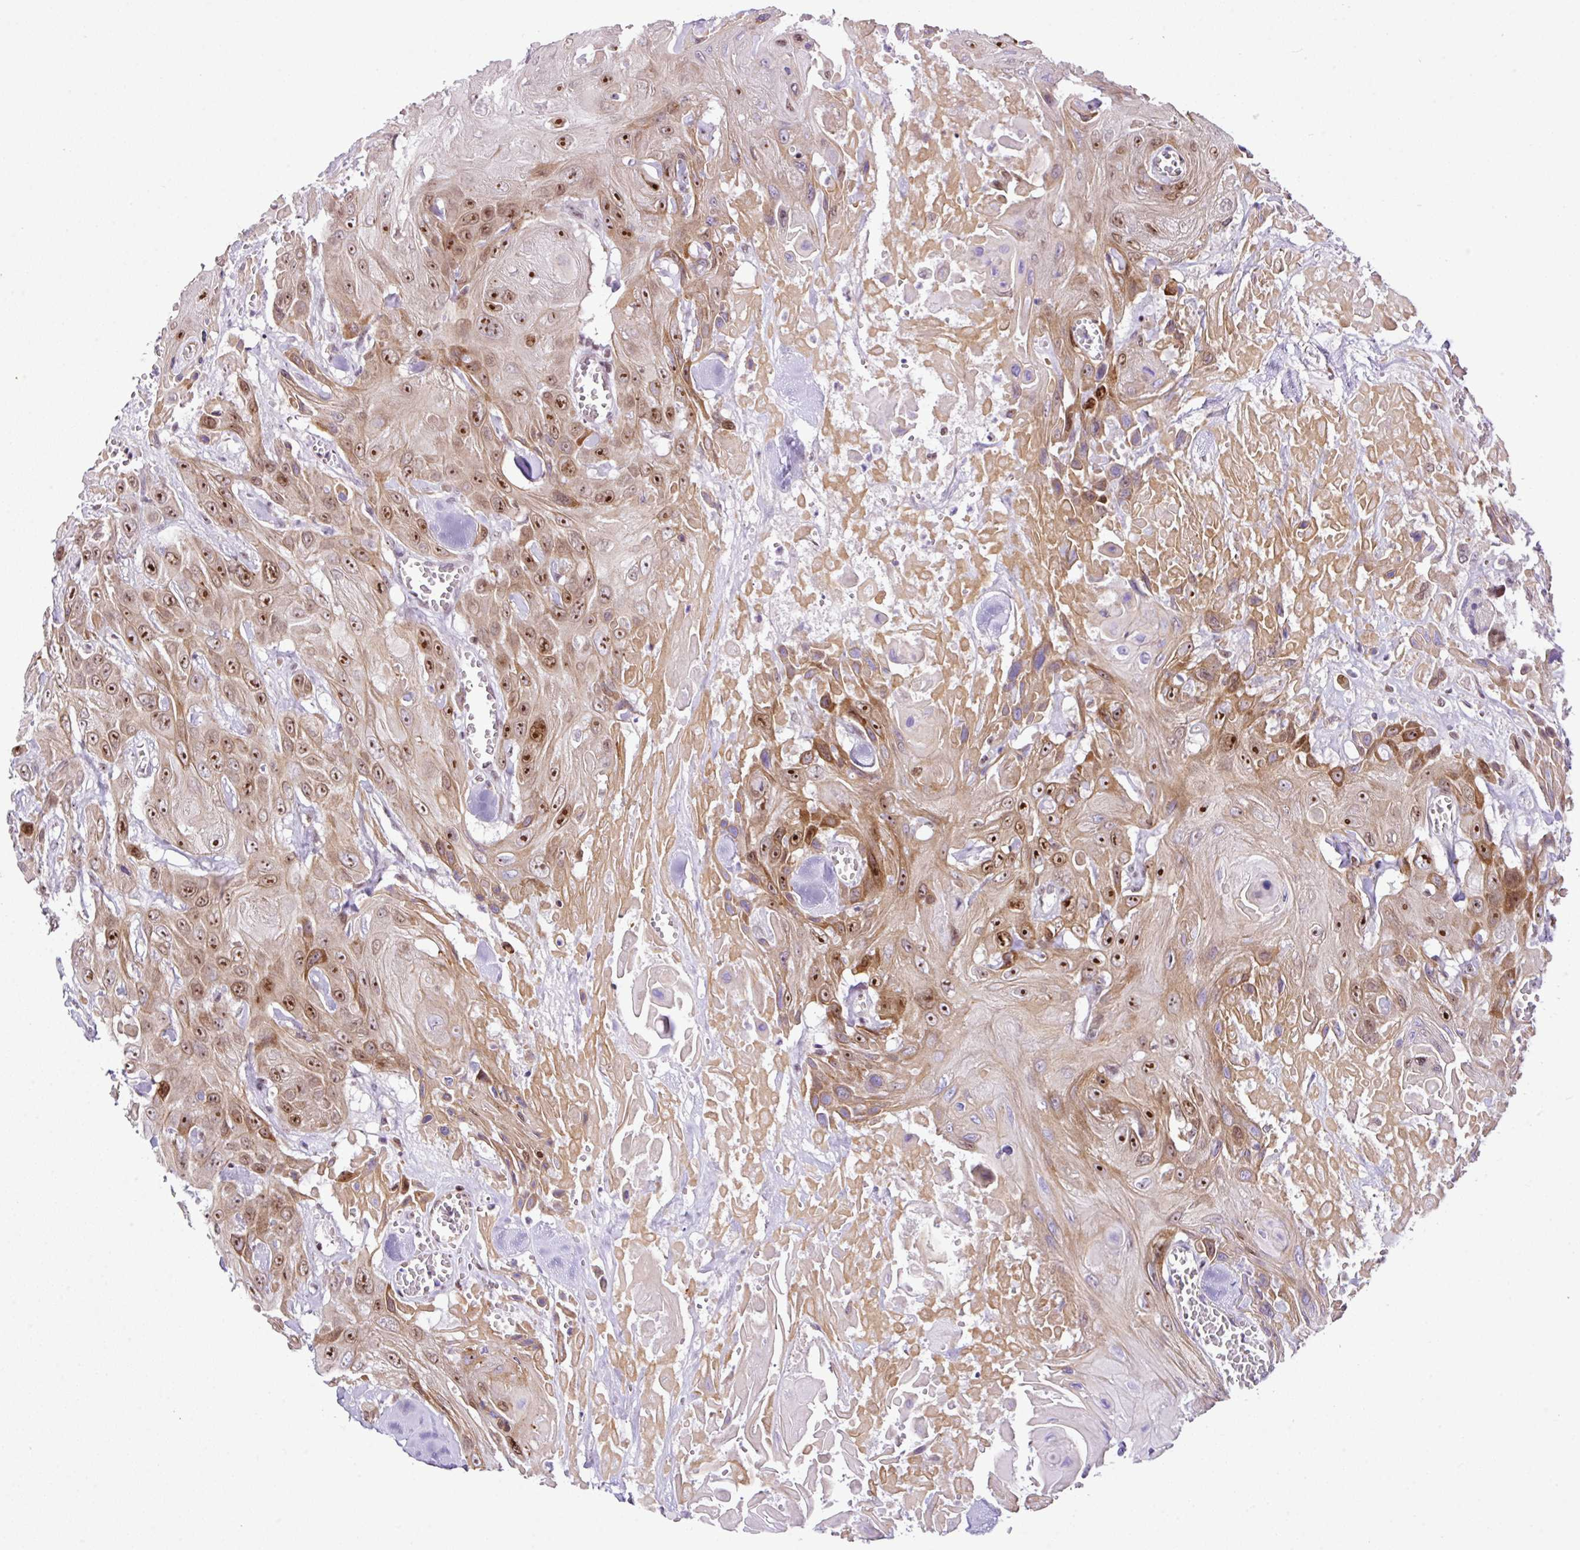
{"staining": {"intensity": "strong", "quantity": ">75%", "location": "cytoplasmic/membranous,nuclear"}, "tissue": "head and neck cancer", "cell_type": "Tumor cells", "image_type": "cancer", "snomed": [{"axis": "morphology", "description": "Squamous cell carcinoma, NOS"}, {"axis": "topography", "description": "Head-Neck"}], "caption": "Human head and neck cancer stained for a protein (brown) shows strong cytoplasmic/membranous and nuclear positive positivity in about >75% of tumor cells.", "gene": "CCDC137", "patient": {"sex": "male", "age": 81}}